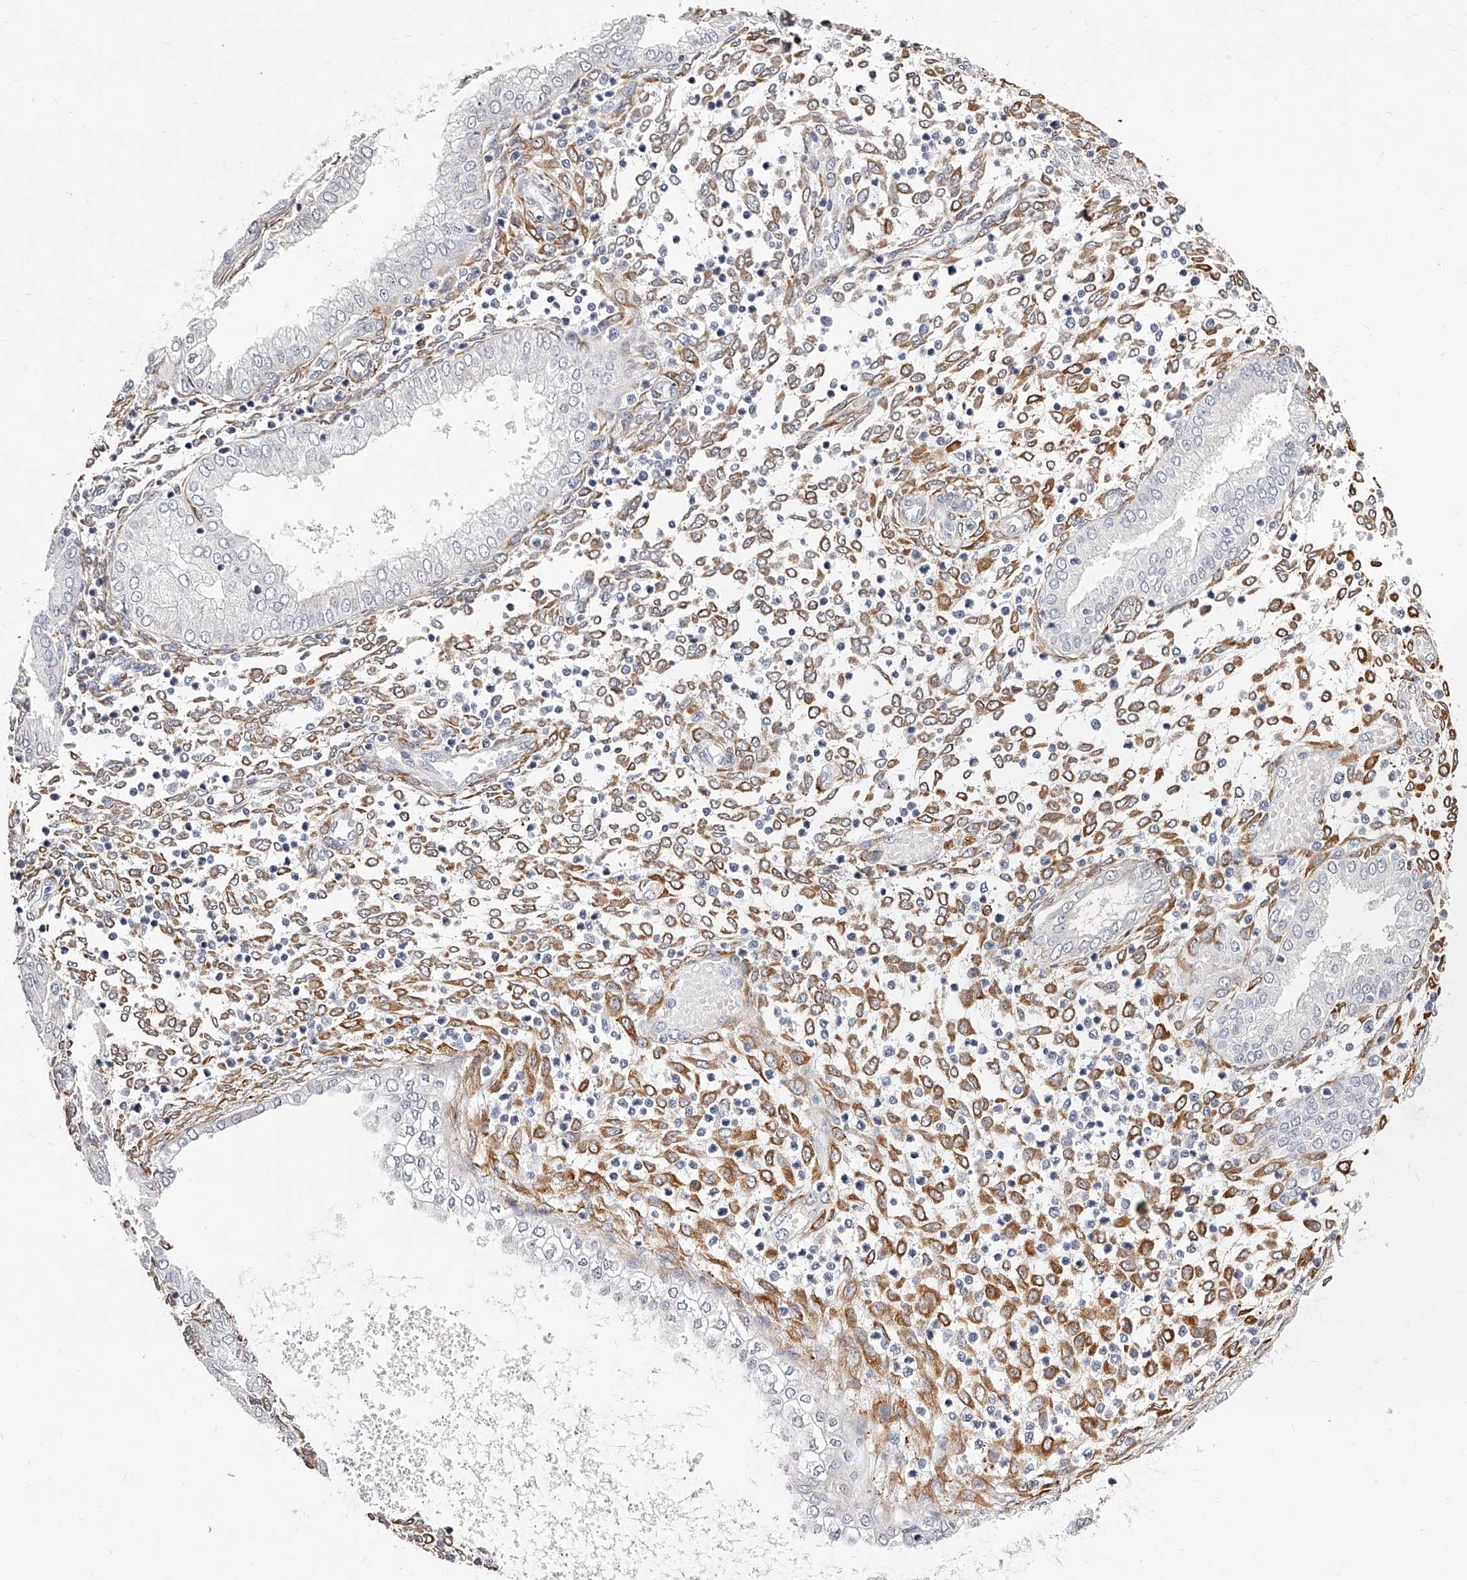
{"staining": {"intensity": "moderate", "quantity": ">75%", "location": "cytoplasmic/membranous"}, "tissue": "endometrium", "cell_type": "Cells in endometrial stroma", "image_type": "normal", "snomed": [{"axis": "morphology", "description": "Normal tissue, NOS"}, {"axis": "topography", "description": "Endometrium"}], "caption": "Immunohistochemical staining of benign endometrium demonstrates moderate cytoplasmic/membranous protein expression in about >75% of cells in endometrial stroma.", "gene": "CD82", "patient": {"sex": "female", "age": 53}}